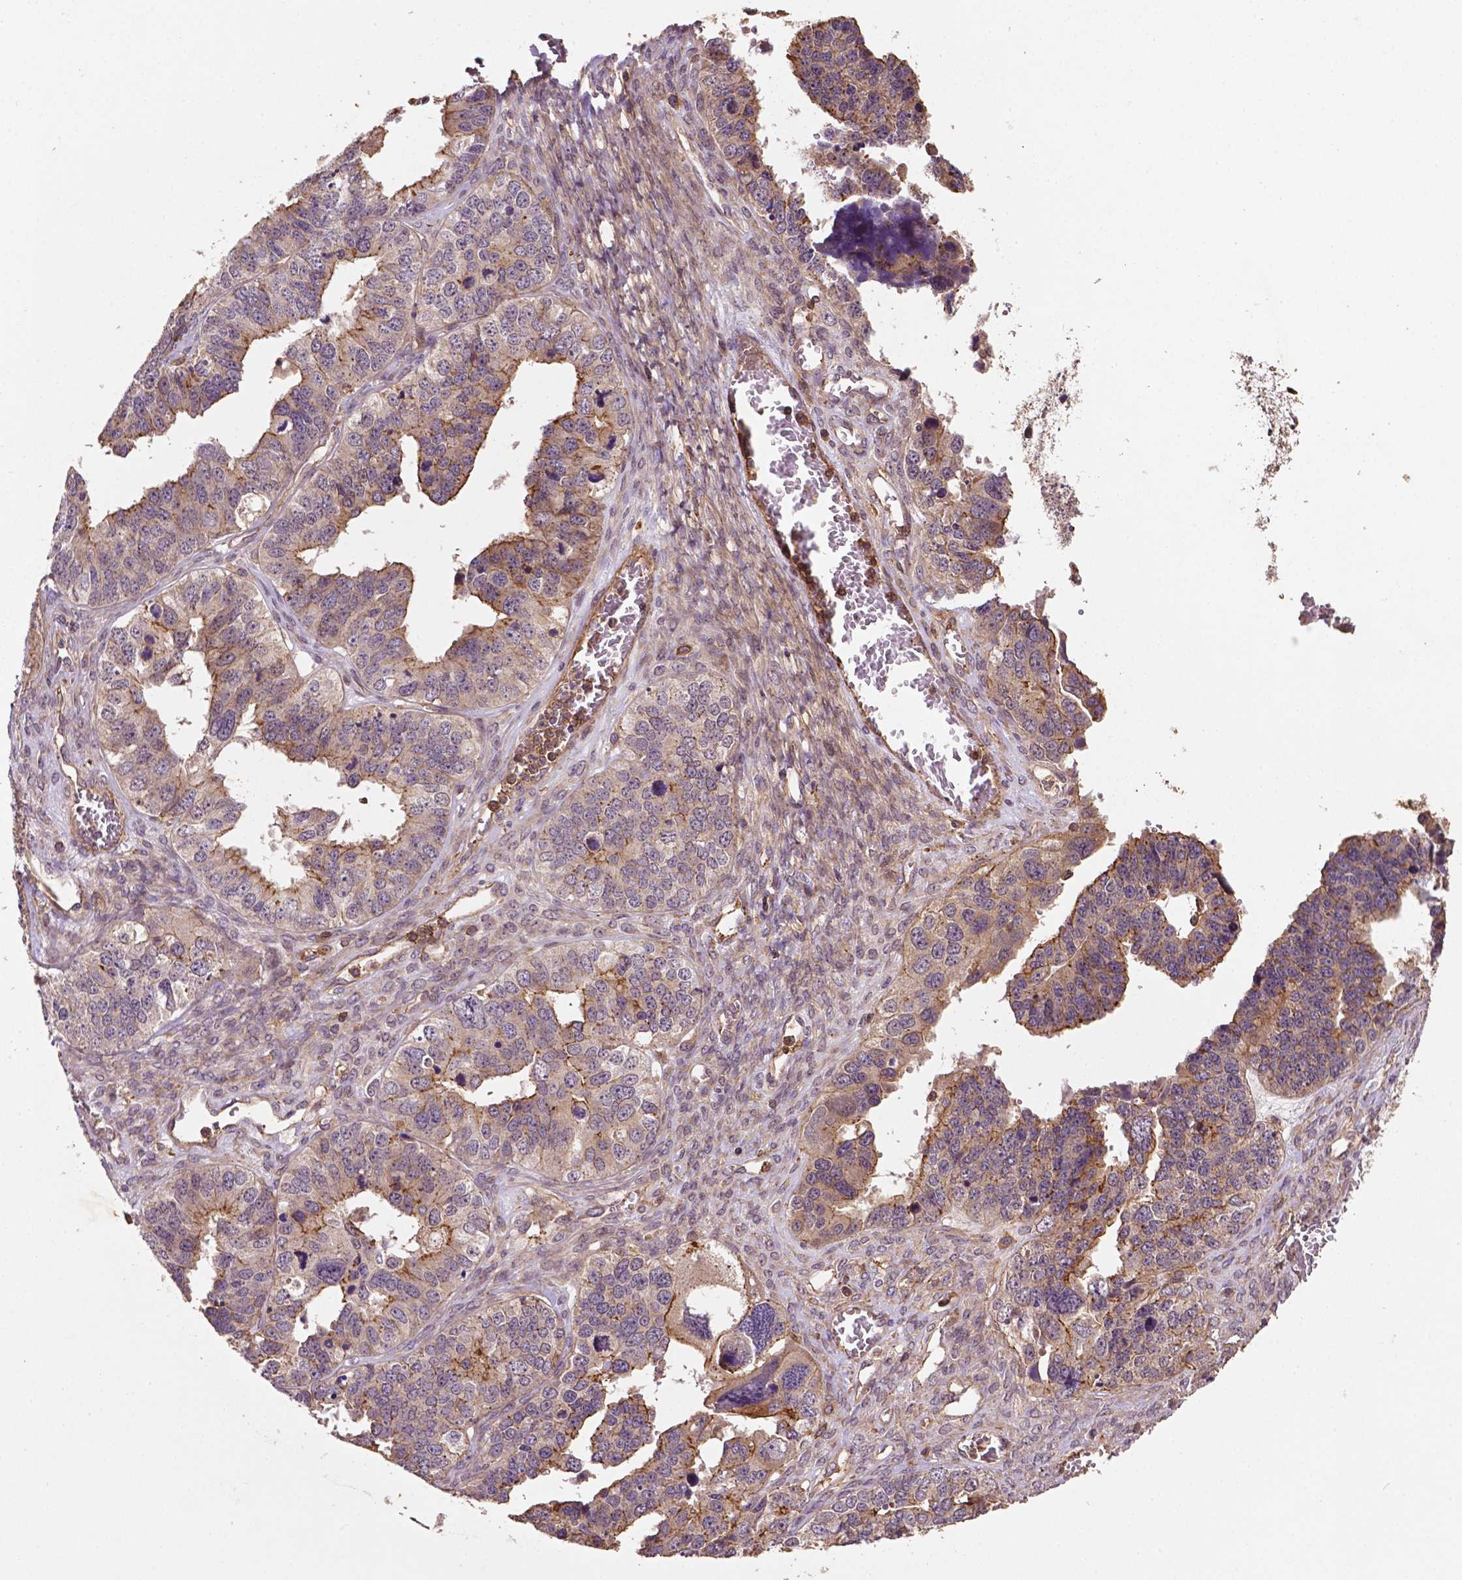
{"staining": {"intensity": "moderate", "quantity": "25%-75%", "location": "cytoplasmic/membranous"}, "tissue": "ovarian cancer", "cell_type": "Tumor cells", "image_type": "cancer", "snomed": [{"axis": "morphology", "description": "Cystadenocarcinoma, serous, NOS"}, {"axis": "topography", "description": "Ovary"}], "caption": "Brown immunohistochemical staining in serous cystadenocarcinoma (ovarian) exhibits moderate cytoplasmic/membranous staining in approximately 25%-75% of tumor cells.", "gene": "ZMYND19", "patient": {"sex": "female", "age": 76}}